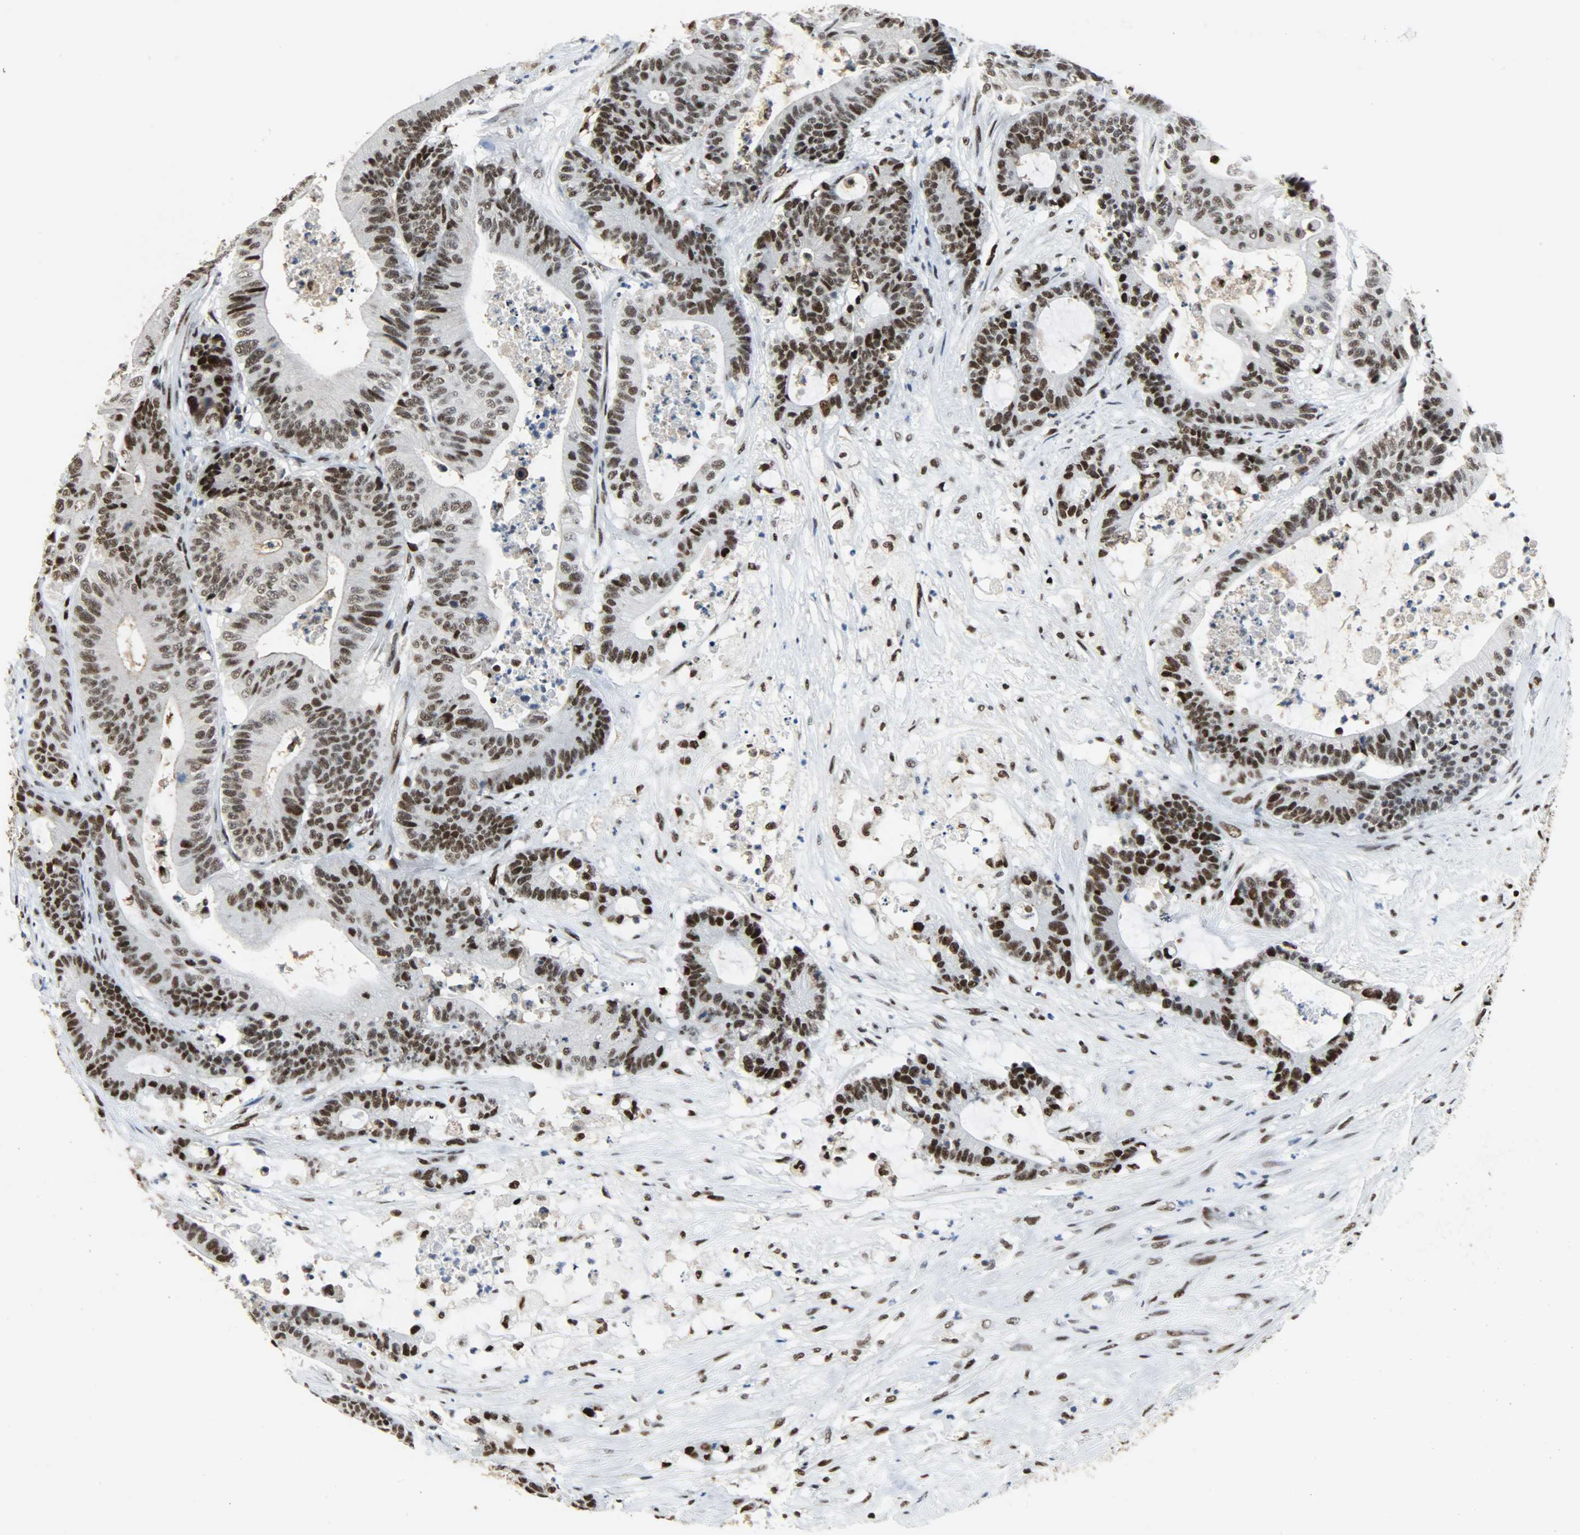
{"staining": {"intensity": "strong", "quantity": ">75%", "location": "nuclear"}, "tissue": "colorectal cancer", "cell_type": "Tumor cells", "image_type": "cancer", "snomed": [{"axis": "morphology", "description": "Adenocarcinoma, NOS"}, {"axis": "topography", "description": "Colon"}], "caption": "About >75% of tumor cells in human adenocarcinoma (colorectal) display strong nuclear protein expression as visualized by brown immunohistochemical staining.", "gene": "SSB", "patient": {"sex": "female", "age": 84}}